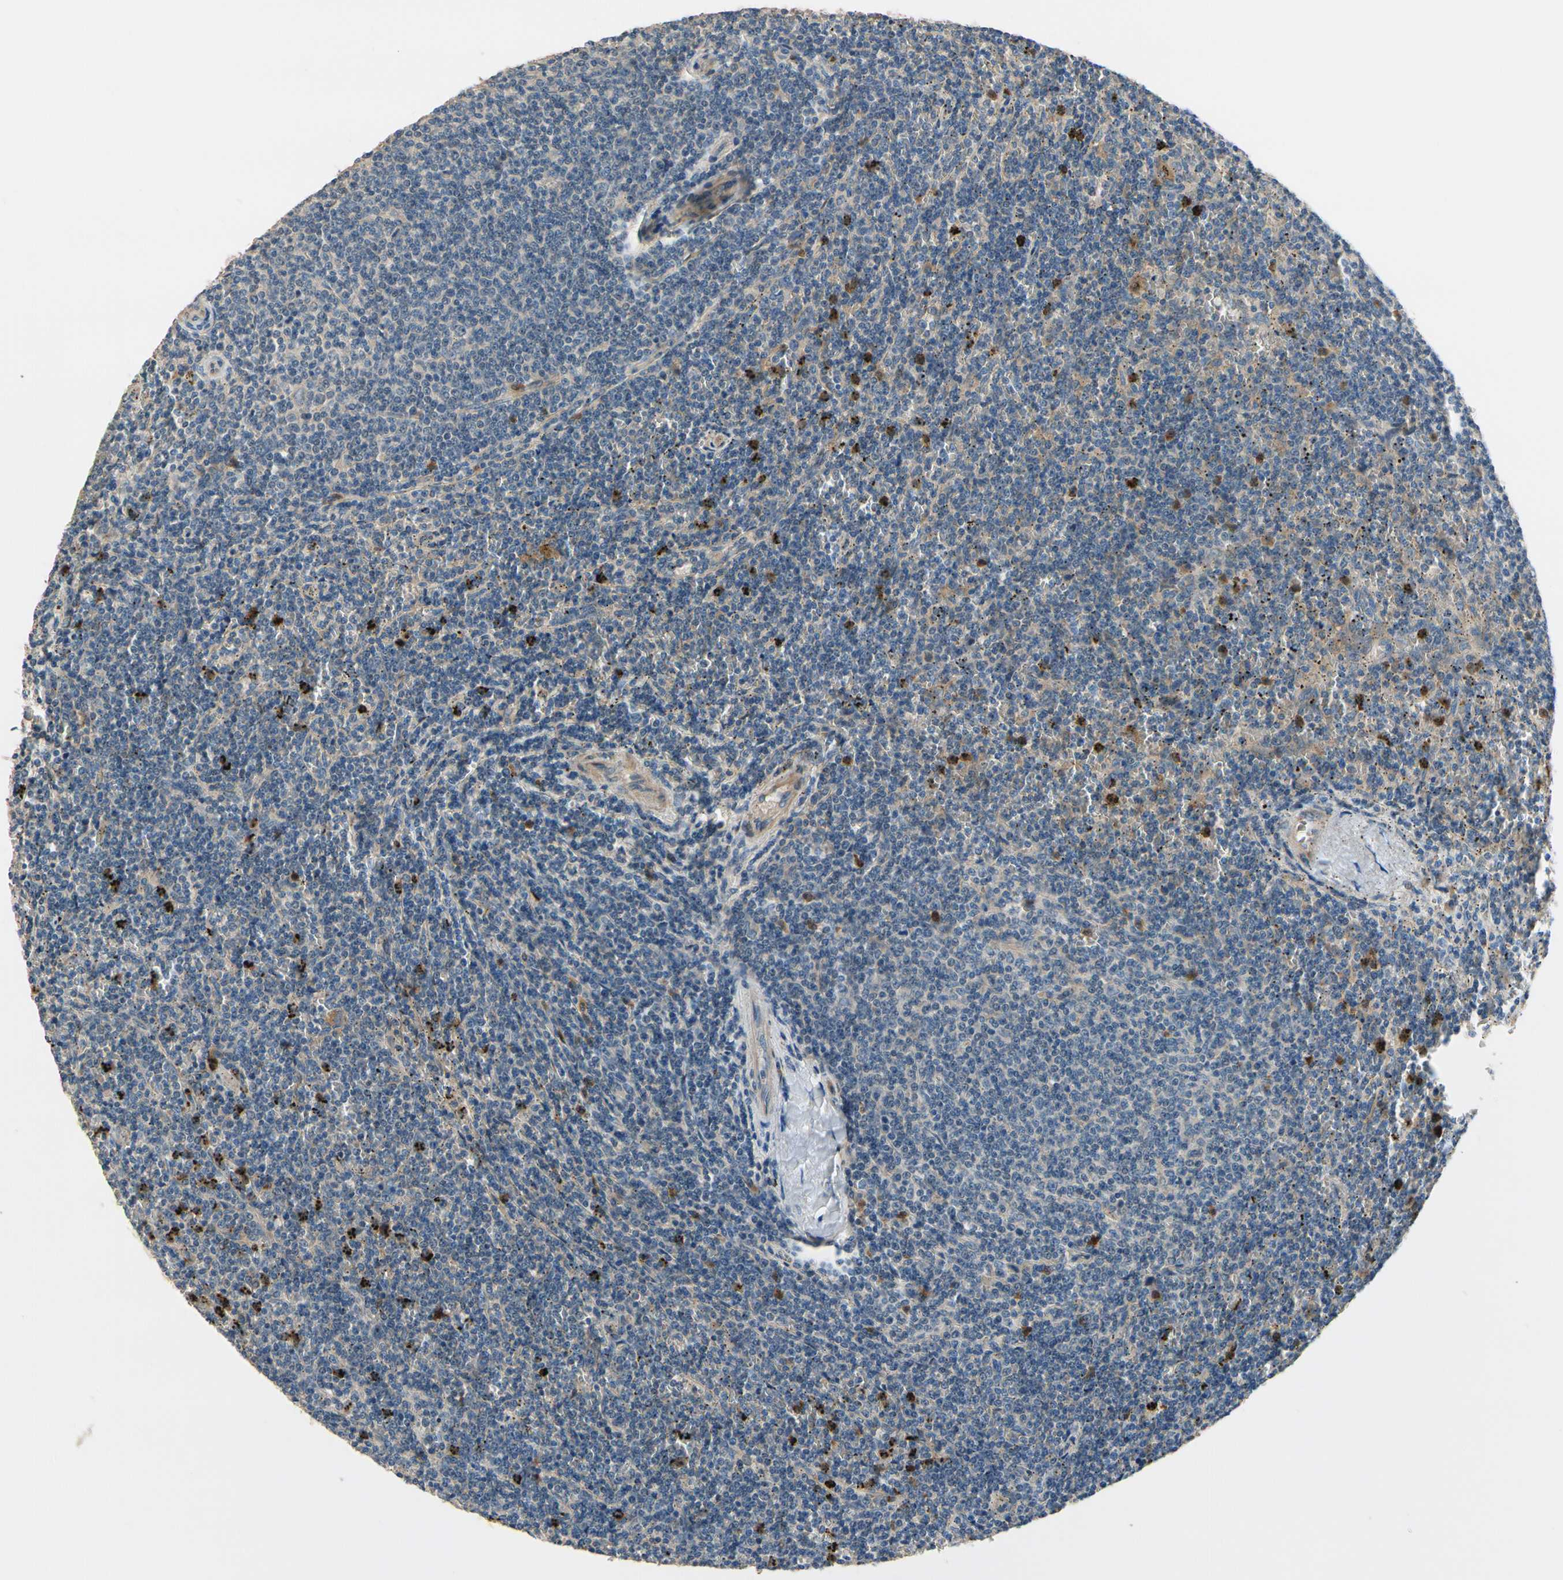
{"staining": {"intensity": "negative", "quantity": "none", "location": "none"}, "tissue": "lymphoma", "cell_type": "Tumor cells", "image_type": "cancer", "snomed": [{"axis": "morphology", "description": "Malignant lymphoma, non-Hodgkin's type, Low grade"}, {"axis": "topography", "description": "Spleen"}], "caption": "An immunohistochemistry (IHC) histopathology image of low-grade malignant lymphoma, non-Hodgkin's type is shown. There is no staining in tumor cells of low-grade malignant lymphoma, non-Hodgkin's type. (Stains: DAB (3,3'-diaminobenzidine) IHC with hematoxylin counter stain, Microscopy: brightfield microscopy at high magnification).", "gene": "SIGLEC5", "patient": {"sex": "female", "age": 50}}